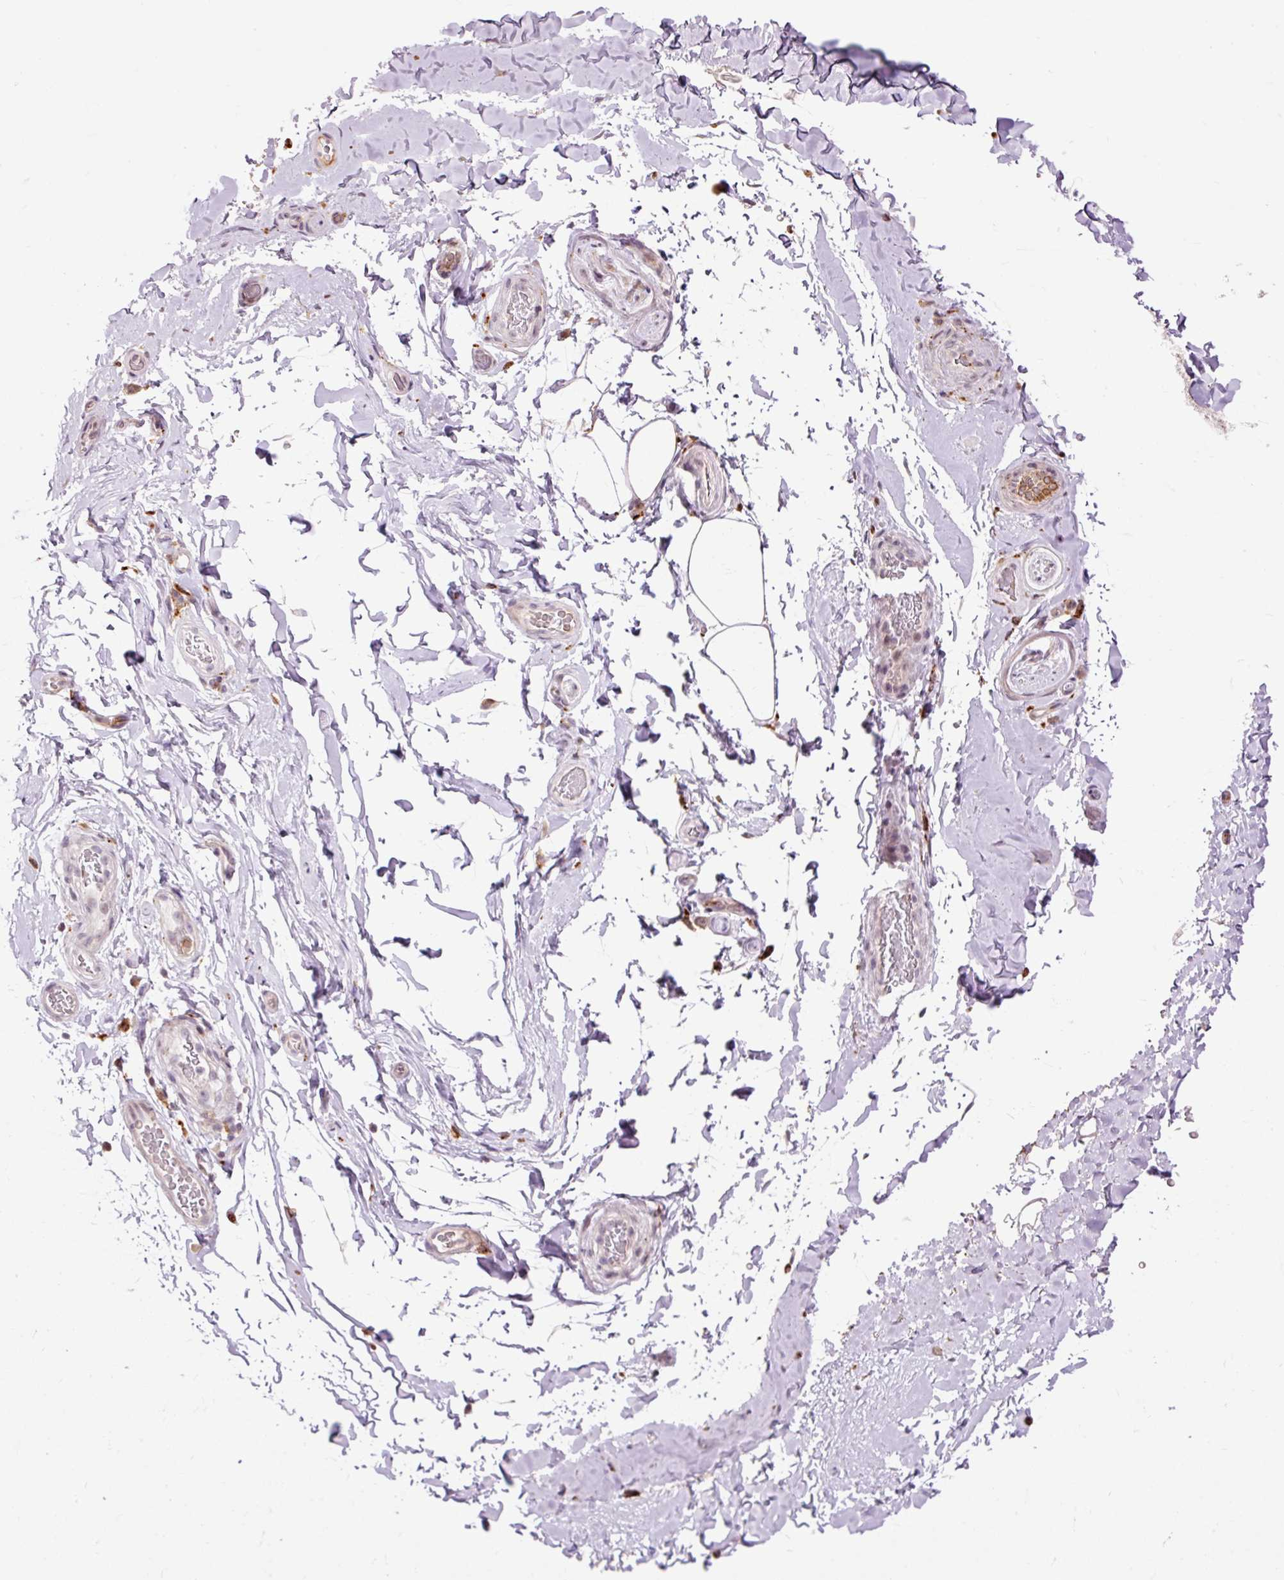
{"staining": {"intensity": "negative", "quantity": "none", "location": "none"}, "tissue": "adipose tissue", "cell_type": "Adipocytes", "image_type": "normal", "snomed": [{"axis": "morphology", "description": "Normal tissue, NOS"}, {"axis": "topography", "description": "Vascular tissue"}, {"axis": "topography", "description": "Peripheral nerve tissue"}], "caption": "DAB (3,3'-diaminobenzidine) immunohistochemical staining of unremarkable human adipose tissue displays no significant positivity in adipocytes.", "gene": "CEBPZ", "patient": {"sex": "male", "age": 41}}